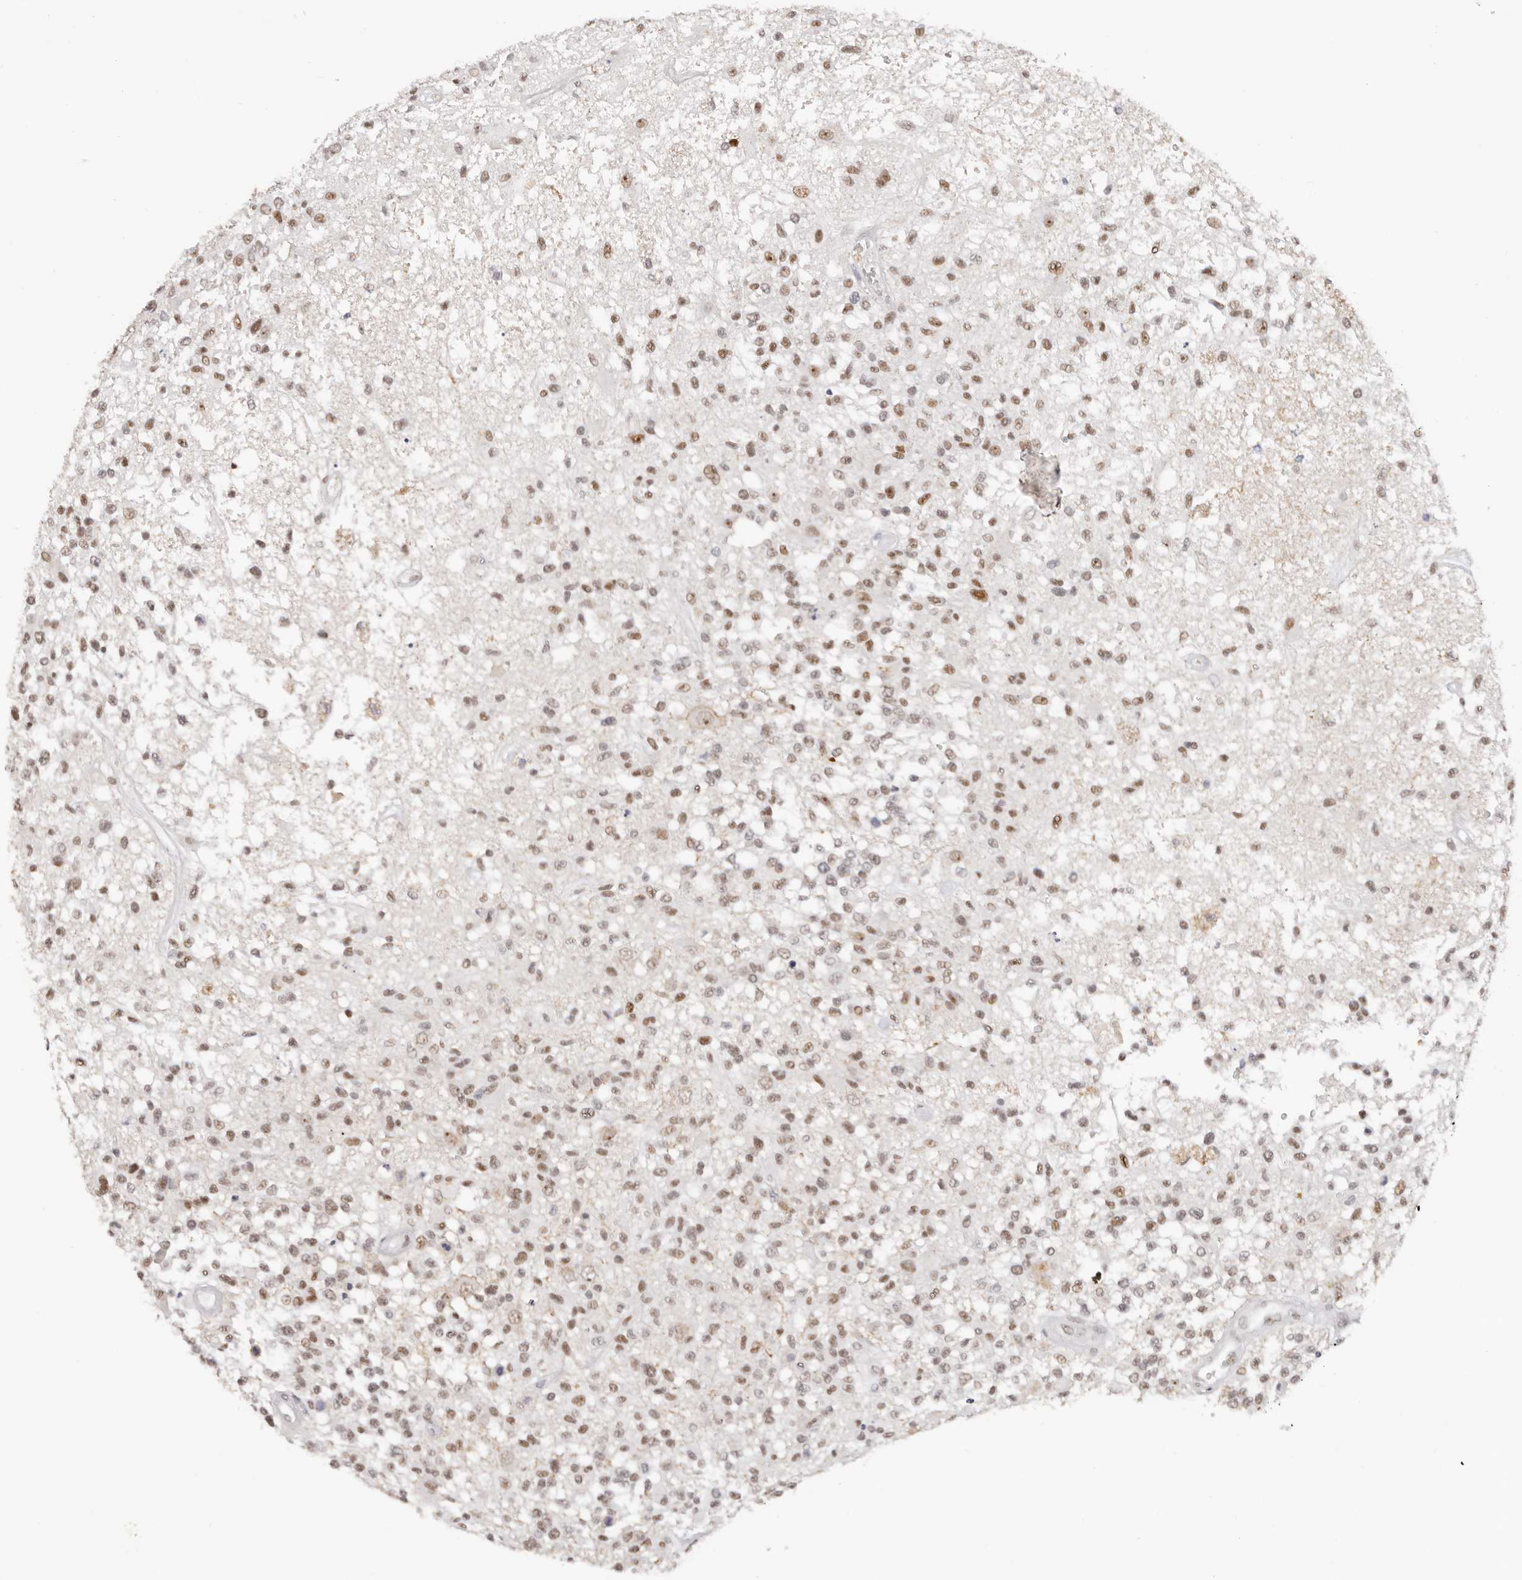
{"staining": {"intensity": "moderate", "quantity": ">75%", "location": "nuclear"}, "tissue": "glioma", "cell_type": "Tumor cells", "image_type": "cancer", "snomed": [{"axis": "morphology", "description": "Glioma, malignant, High grade"}, {"axis": "morphology", "description": "Glioblastoma, NOS"}, {"axis": "topography", "description": "Brain"}], "caption": "A brown stain highlights moderate nuclear positivity of a protein in human high-grade glioma (malignant) tumor cells.", "gene": "LARP7", "patient": {"sex": "male", "age": 60}}